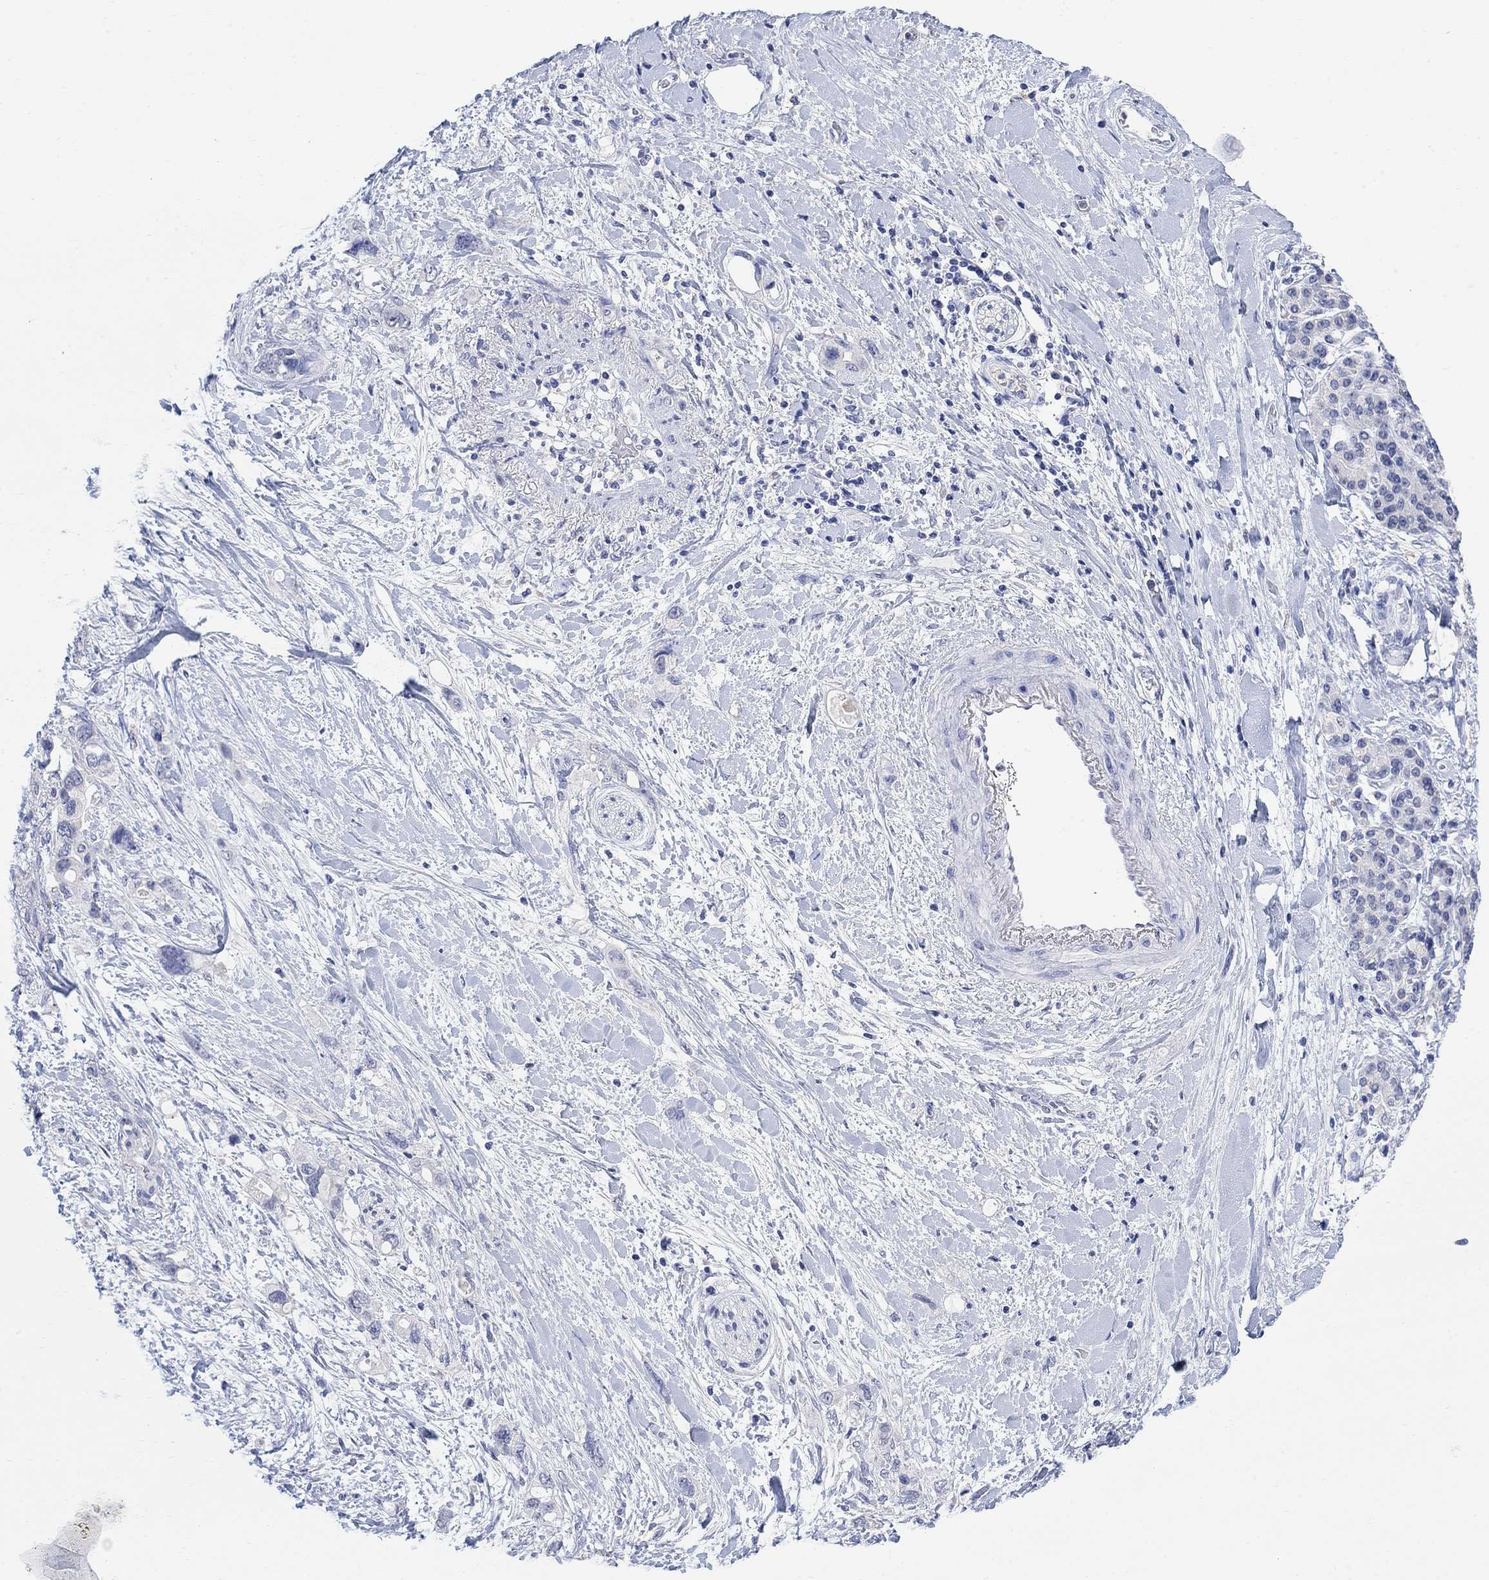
{"staining": {"intensity": "negative", "quantity": "none", "location": "none"}, "tissue": "pancreatic cancer", "cell_type": "Tumor cells", "image_type": "cancer", "snomed": [{"axis": "morphology", "description": "Adenocarcinoma, NOS"}, {"axis": "topography", "description": "Pancreas"}], "caption": "High magnification brightfield microscopy of pancreatic adenocarcinoma stained with DAB (brown) and counterstained with hematoxylin (blue): tumor cells show no significant positivity.", "gene": "FBP2", "patient": {"sex": "female", "age": 56}}